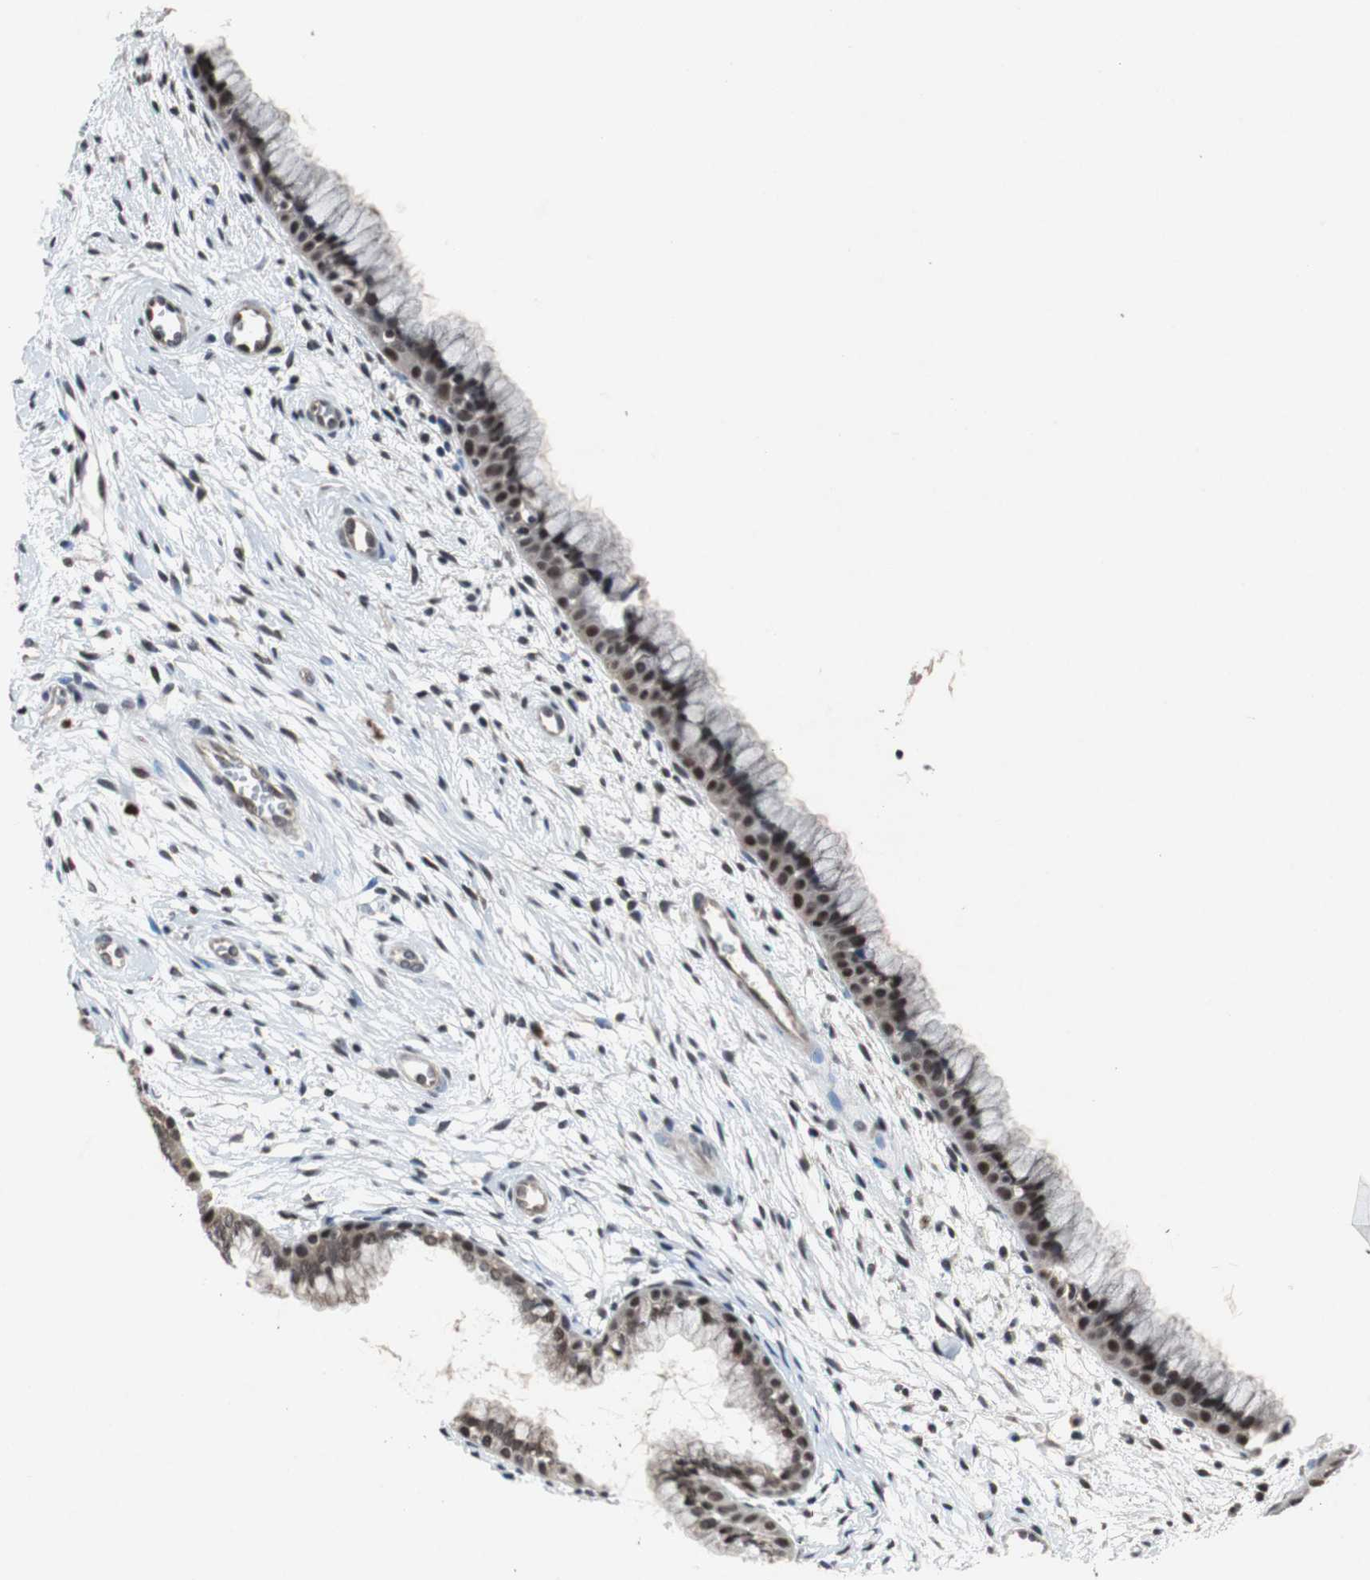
{"staining": {"intensity": "moderate", "quantity": ">75%", "location": "nuclear"}, "tissue": "cervix", "cell_type": "Glandular cells", "image_type": "normal", "snomed": [{"axis": "morphology", "description": "Normal tissue, NOS"}, {"axis": "topography", "description": "Cervix"}], "caption": "Immunohistochemical staining of benign human cervix demonstrates moderate nuclear protein staining in about >75% of glandular cells. The staining was performed using DAB, with brown indicating positive protein expression. Nuclei are stained blue with hematoxylin.", "gene": "TP63", "patient": {"sex": "female", "age": 39}}